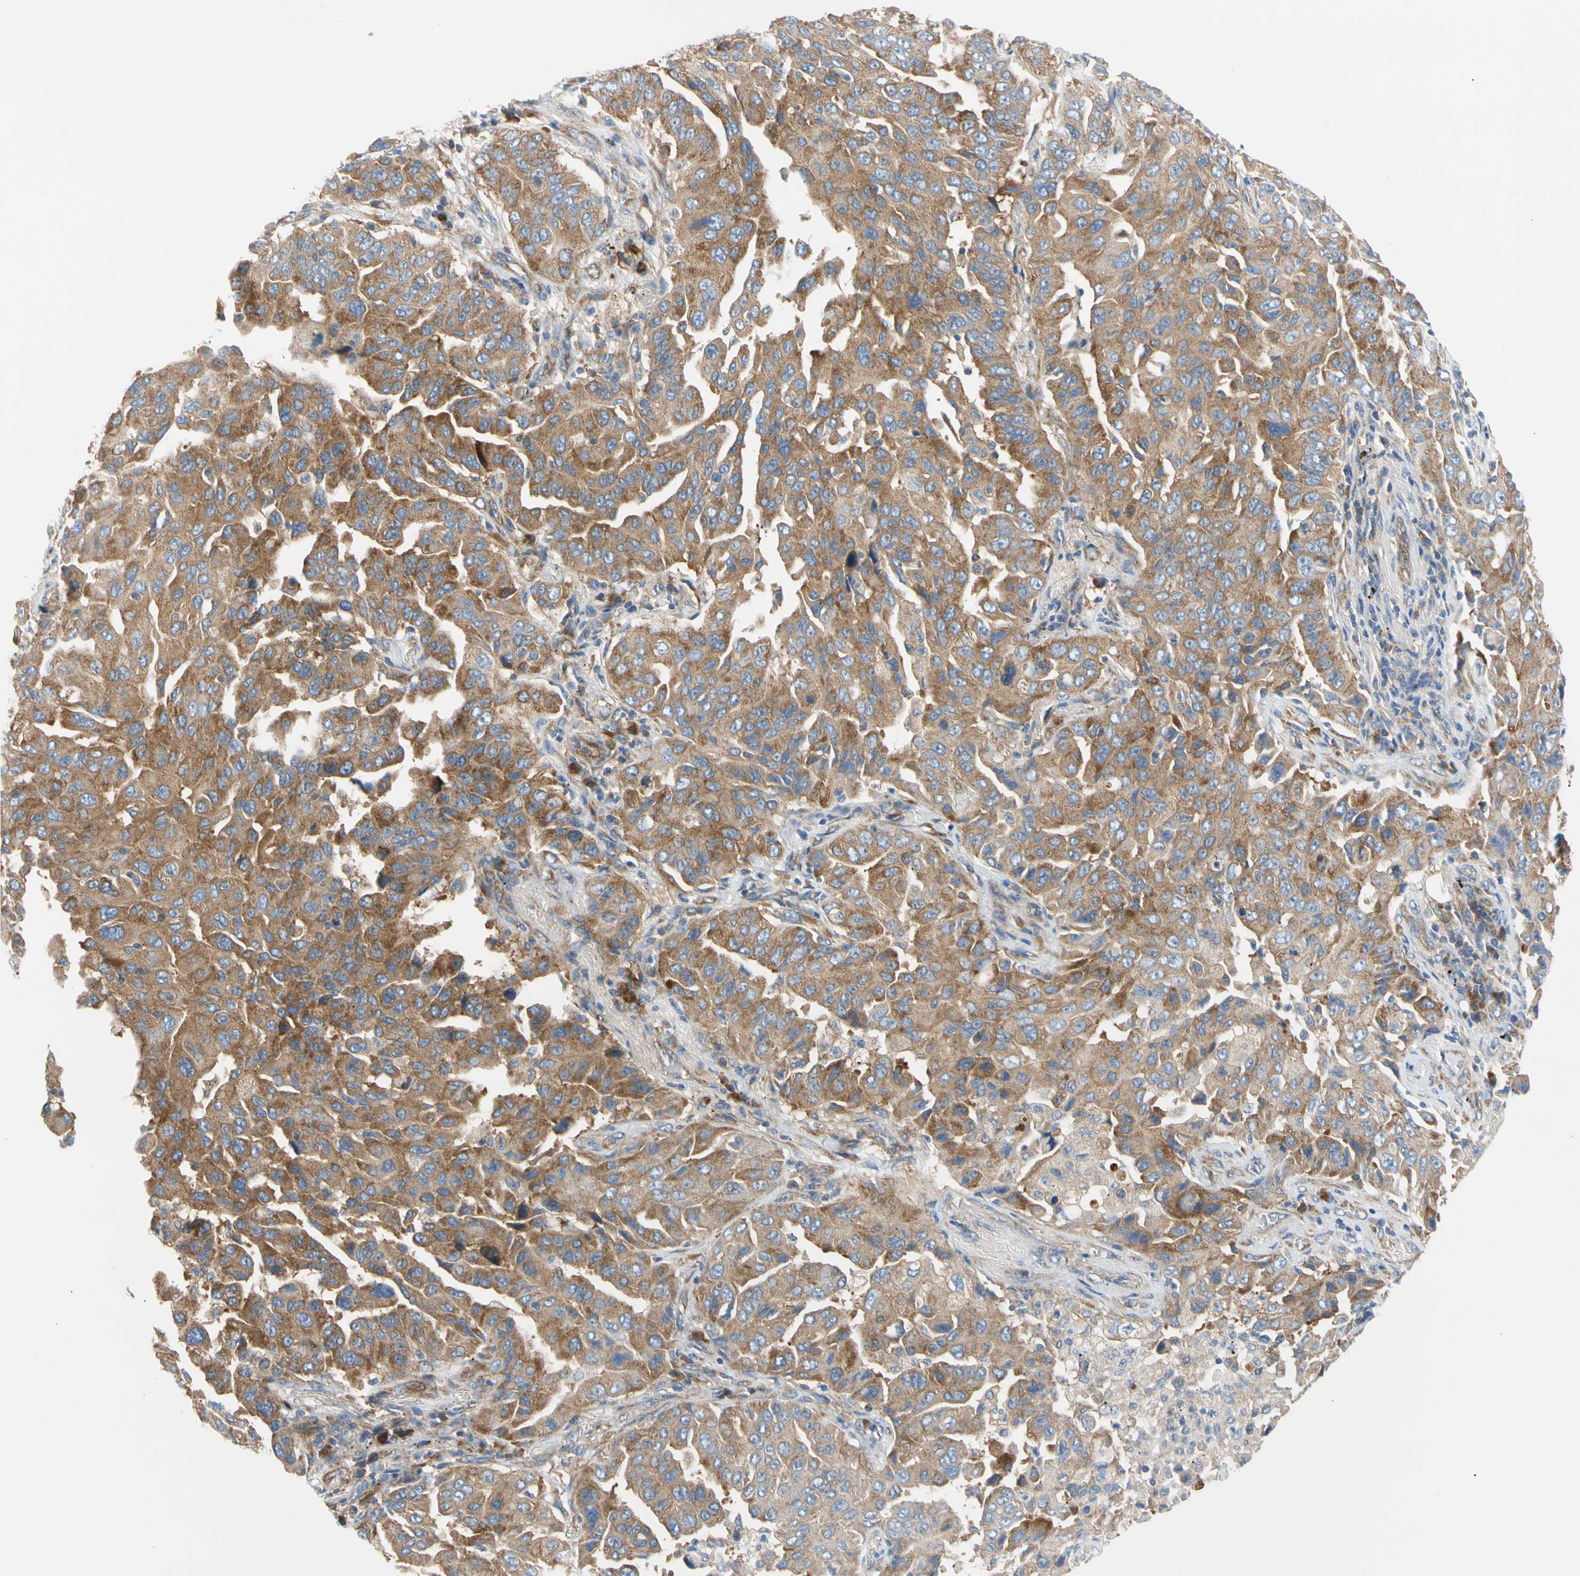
{"staining": {"intensity": "strong", "quantity": ">75%", "location": "cytoplasmic/membranous"}, "tissue": "lung cancer", "cell_type": "Tumor cells", "image_type": "cancer", "snomed": [{"axis": "morphology", "description": "Adenocarcinoma, NOS"}, {"axis": "topography", "description": "Lung"}], "caption": "Lung adenocarcinoma was stained to show a protein in brown. There is high levels of strong cytoplasmic/membranous expression in approximately >75% of tumor cells.", "gene": "GPHN", "patient": {"sex": "female", "age": 65}}